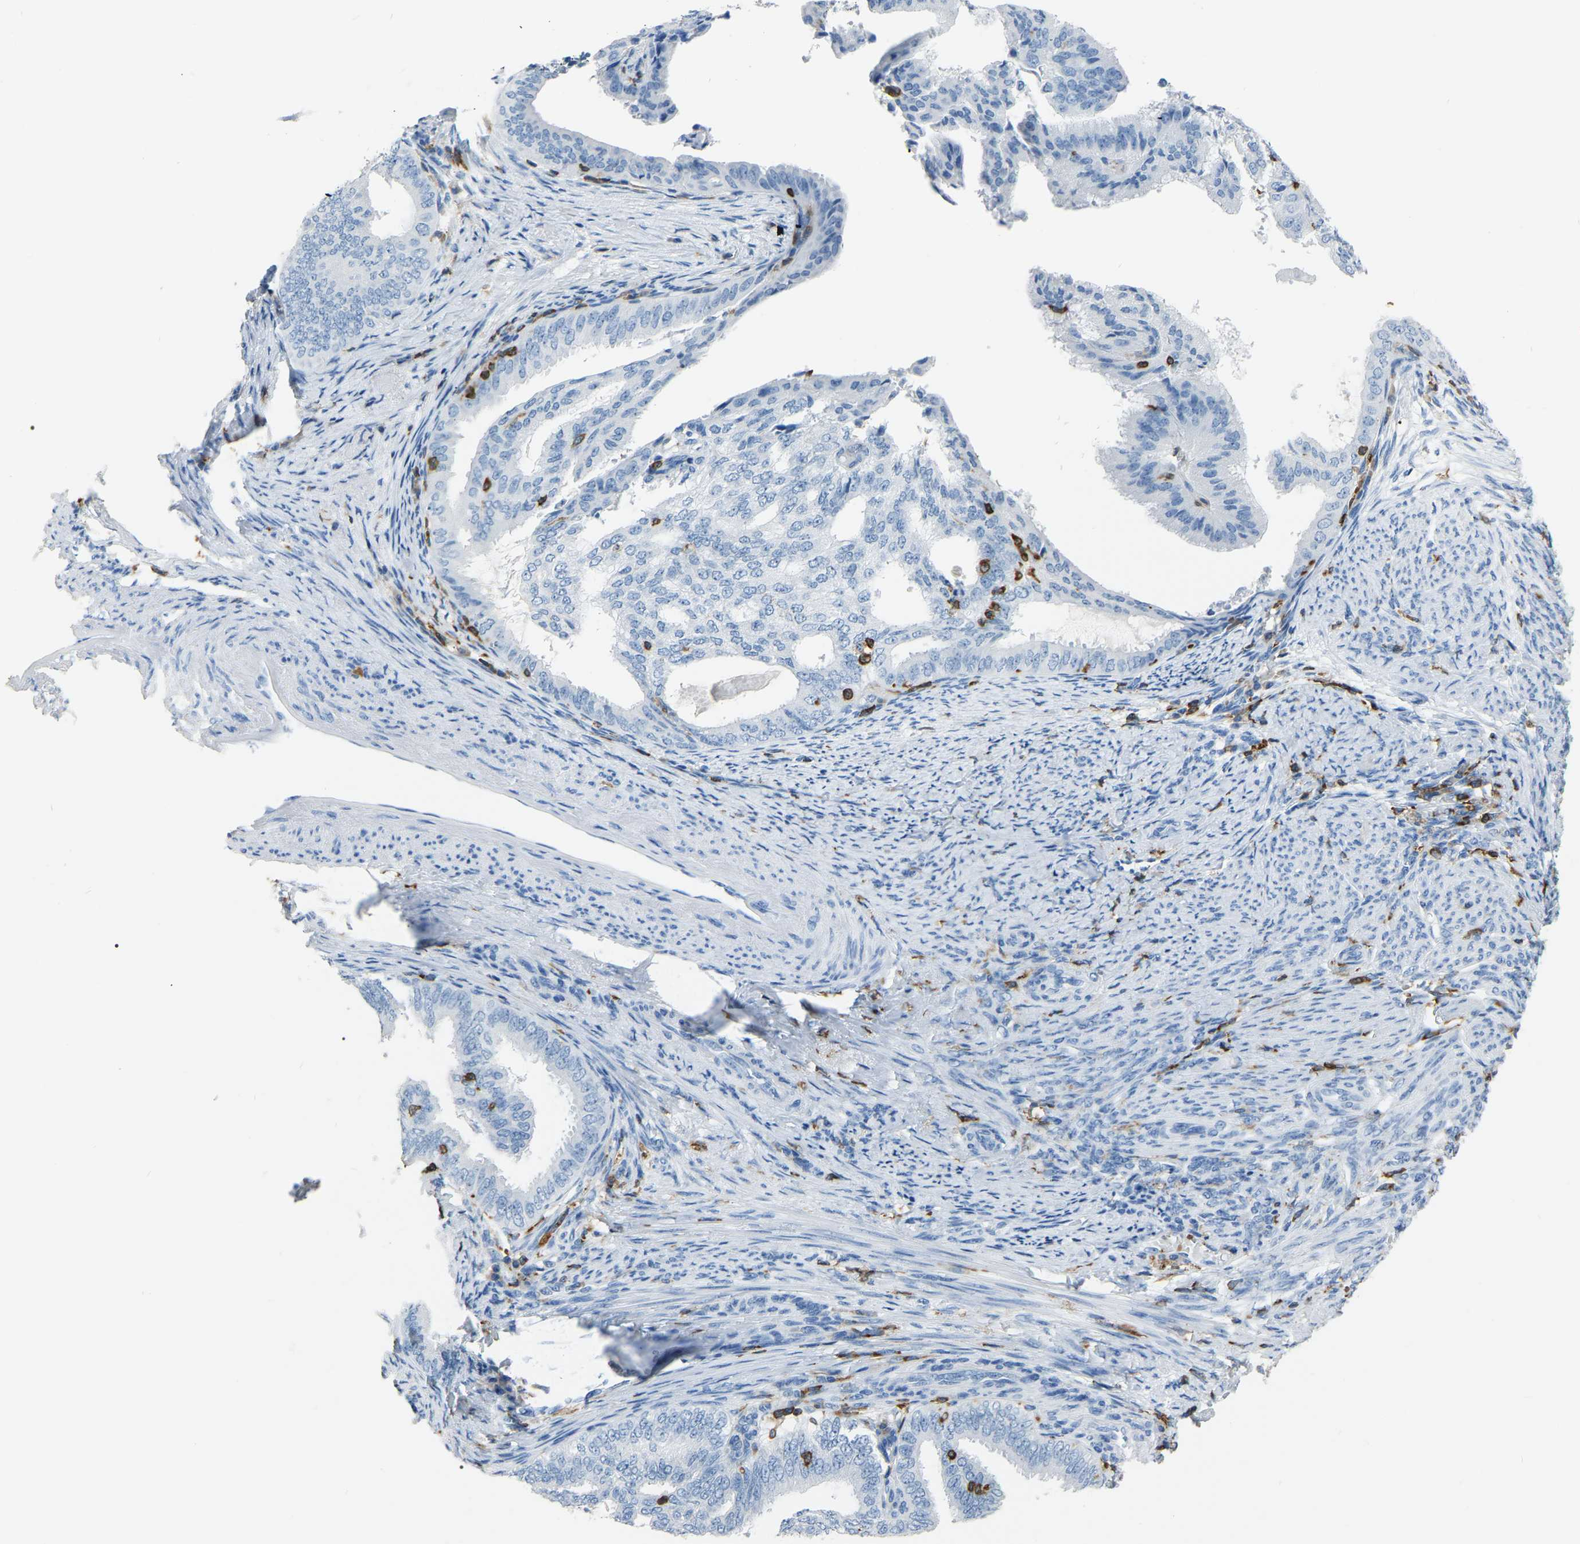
{"staining": {"intensity": "negative", "quantity": "none", "location": "none"}, "tissue": "endometrial cancer", "cell_type": "Tumor cells", "image_type": "cancer", "snomed": [{"axis": "morphology", "description": "Adenocarcinoma, NOS"}, {"axis": "topography", "description": "Endometrium"}], "caption": "A photomicrograph of human adenocarcinoma (endometrial) is negative for staining in tumor cells.", "gene": "ARHGAP45", "patient": {"sex": "female", "age": 58}}